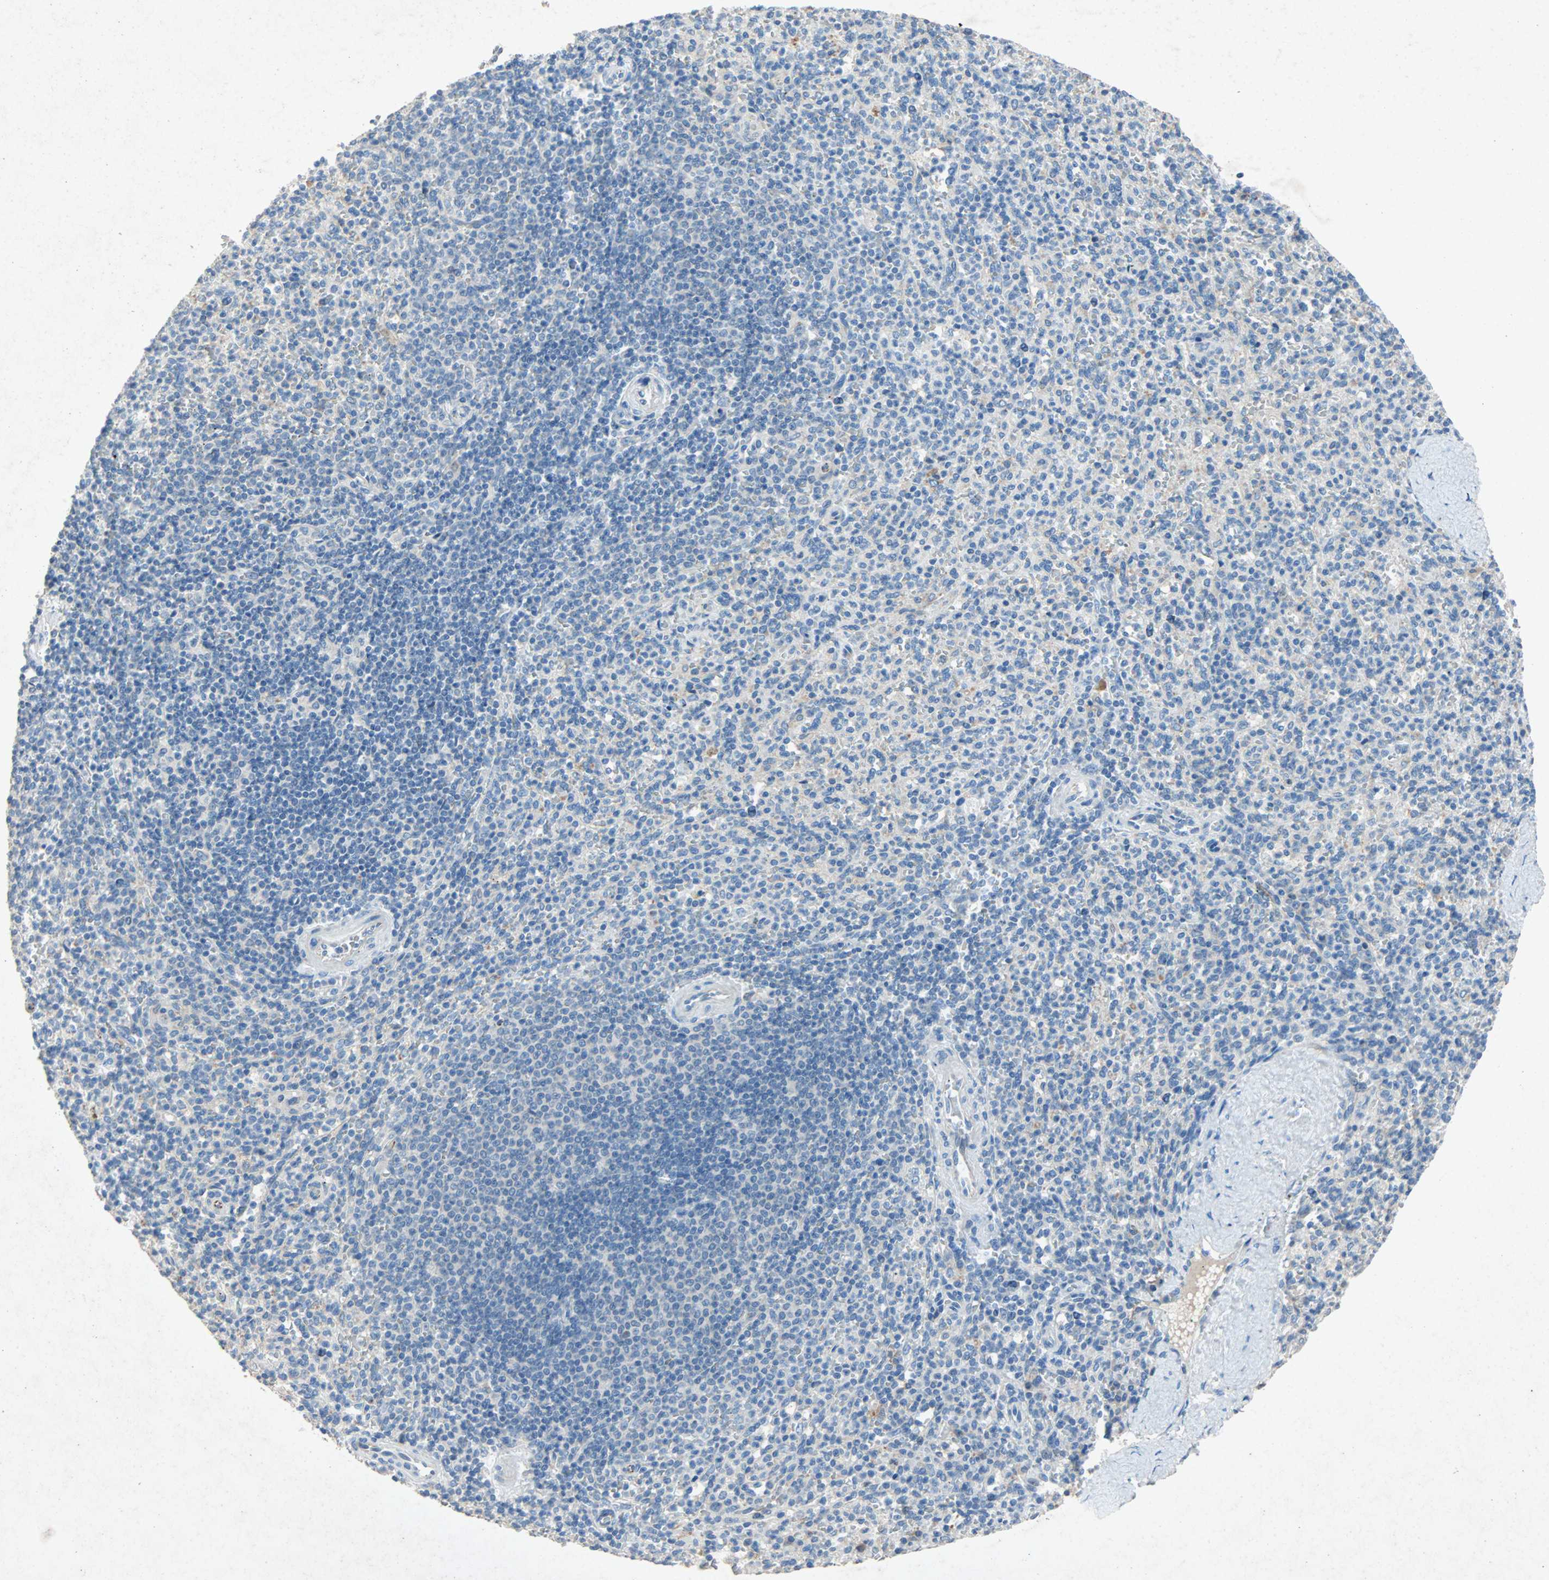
{"staining": {"intensity": "negative", "quantity": "none", "location": "none"}, "tissue": "spleen", "cell_type": "Cells in red pulp", "image_type": "normal", "snomed": [{"axis": "morphology", "description": "Normal tissue, NOS"}, {"axis": "topography", "description": "Spleen"}], "caption": "A high-resolution micrograph shows IHC staining of normal spleen, which exhibits no significant positivity in cells in red pulp.", "gene": "PCDHB2", "patient": {"sex": "male", "age": 36}}